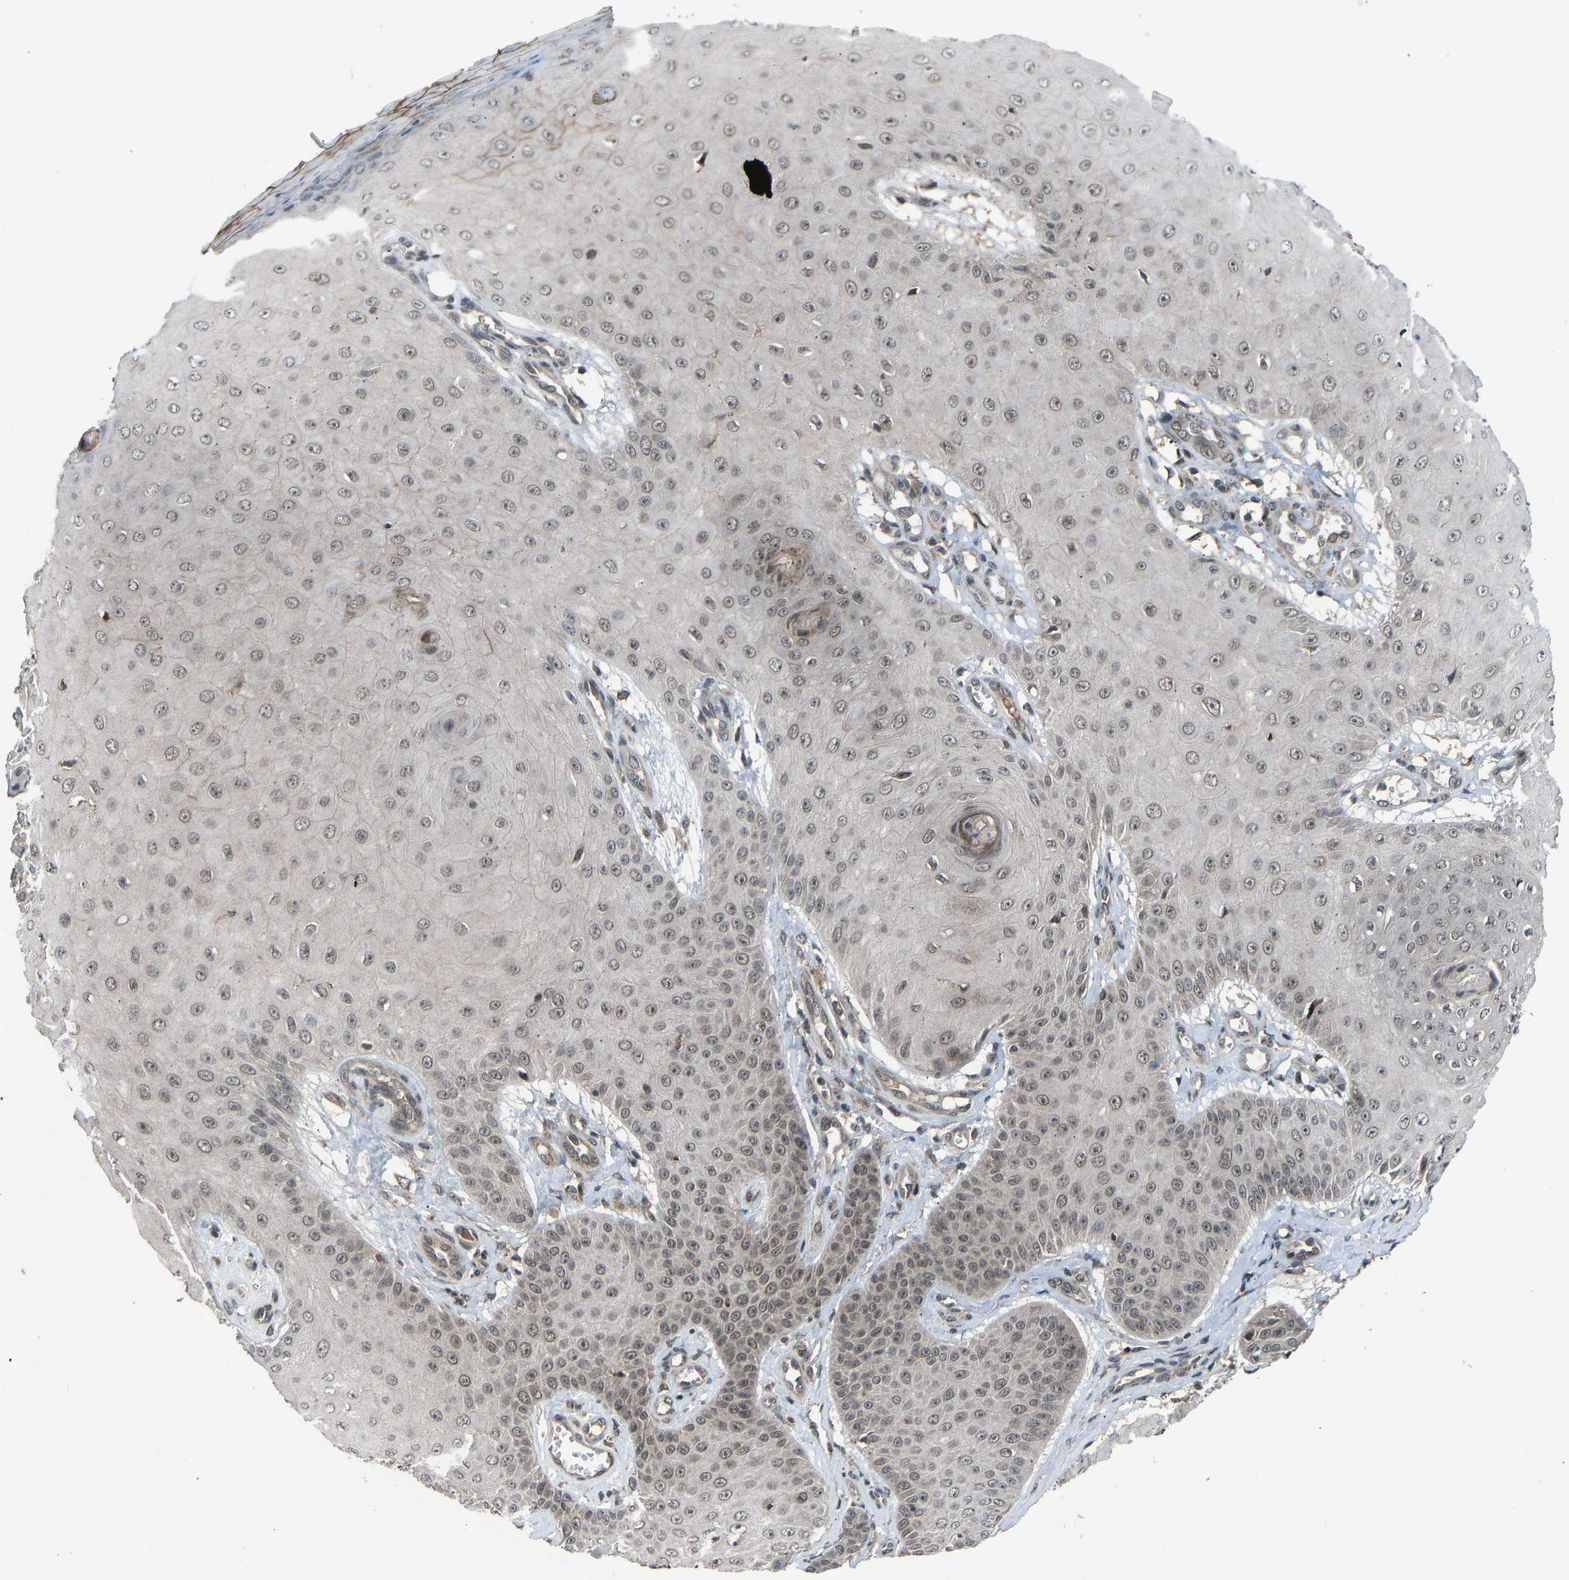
{"staining": {"intensity": "weak", "quantity": ">75%", "location": "nuclear"}, "tissue": "skin cancer", "cell_type": "Tumor cells", "image_type": "cancer", "snomed": [{"axis": "morphology", "description": "Squamous cell carcinoma, NOS"}, {"axis": "topography", "description": "Skin"}], "caption": "Weak nuclear protein staining is present in about >75% of tumor cells in skin cancer (squamous cell carcinoma).", "gene": "SLC43A1", "patient": {"sex": "male", "age": 74}}